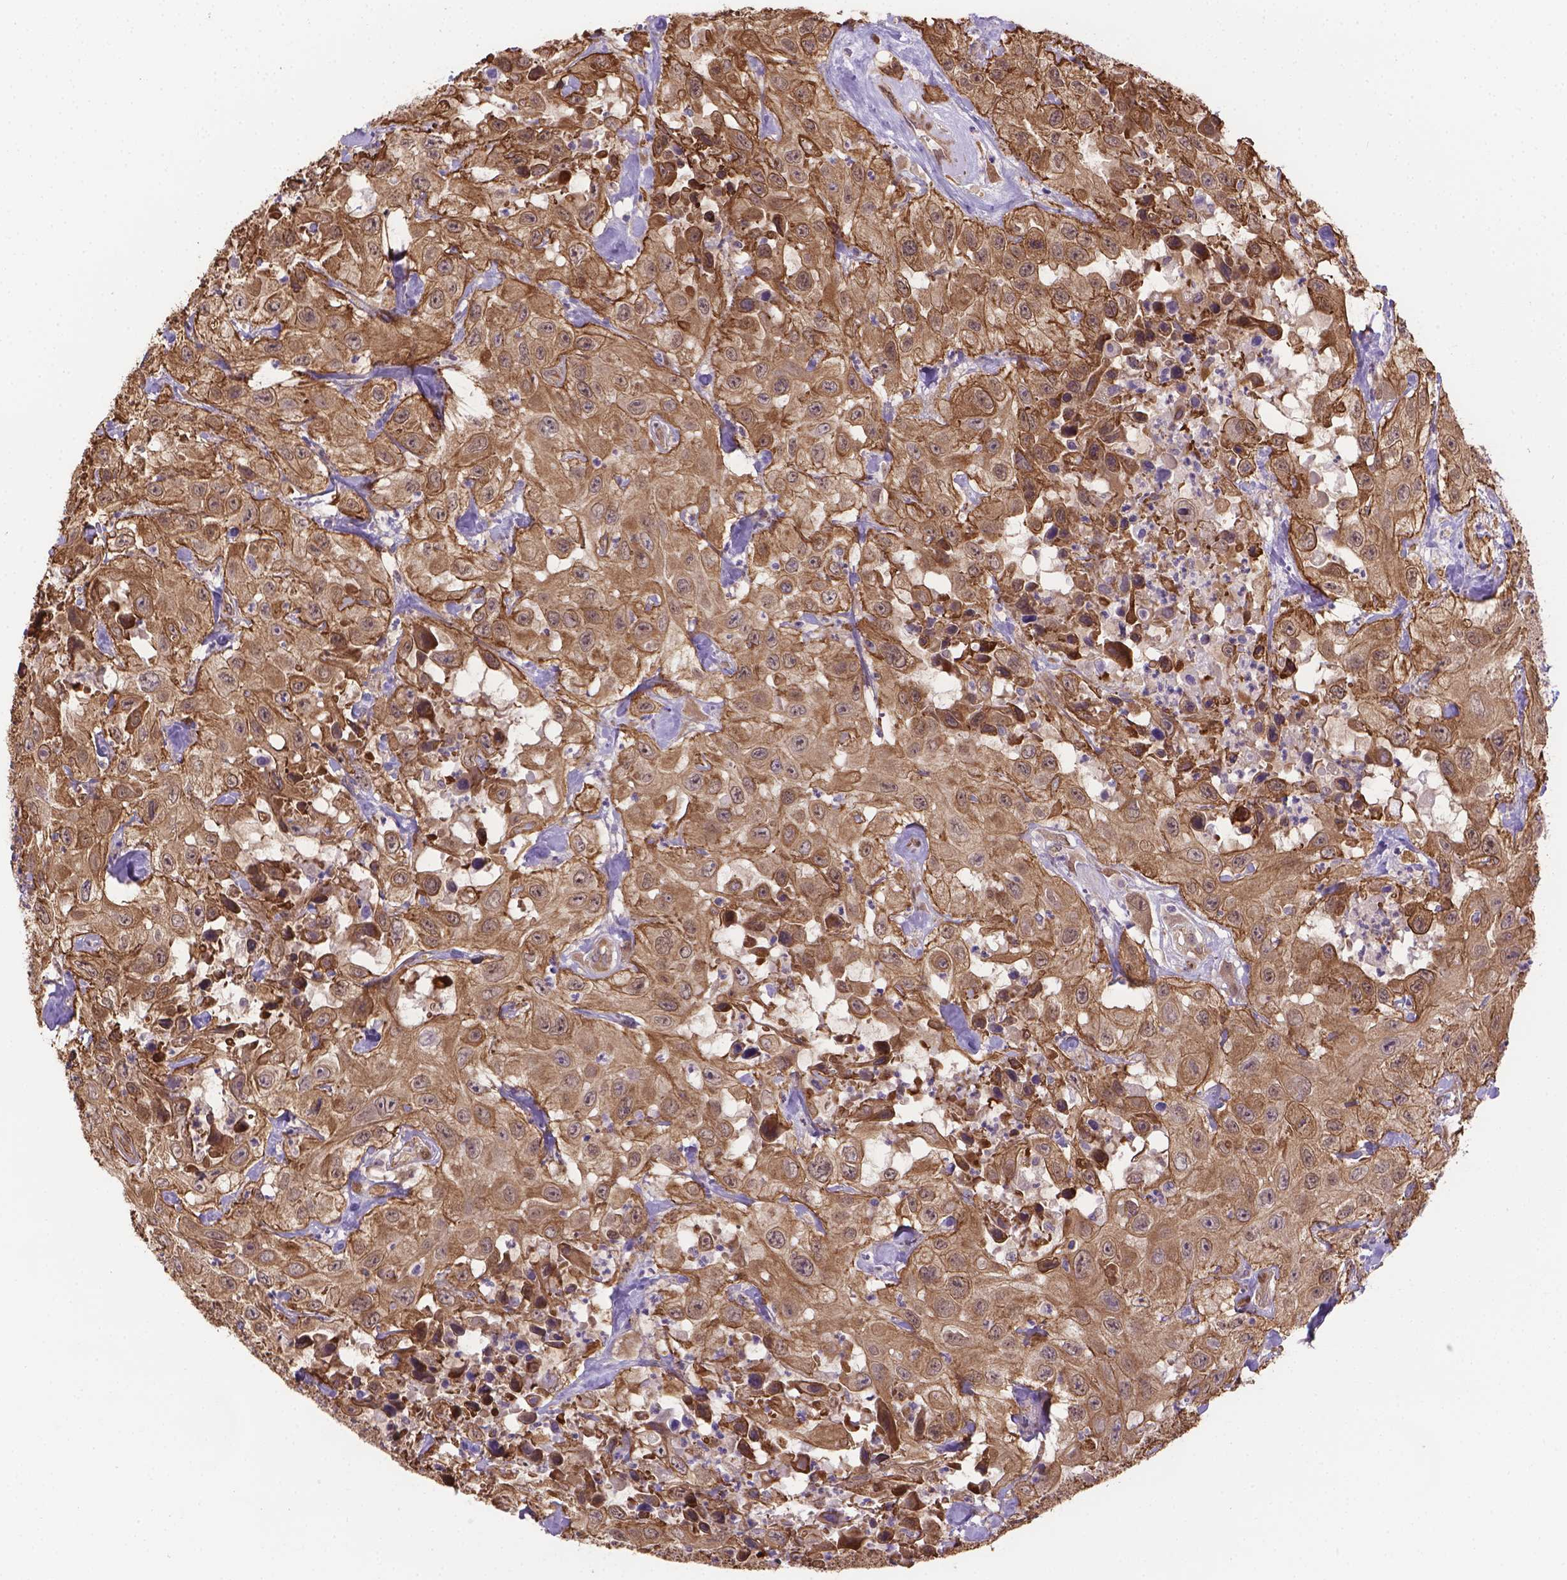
{"staining": {"intensity": "moderate", "quantity": ">75%", "location": "cytoplasmic/membranous"}, "tissue": "urothelial cancer", "cell_type": "Tumor cells", "image_type": "cancer", "snomed": [{"axis": "morphology", "description": "Urothelial carcinoma, High grade"}, {"axis": "topography", "description": "Urinary bladder"}], "caption": "The photomicrograph displays staining of high-grade urothelial carcinoma, revealing moderate cytoplasmic/membranous protein expression (brown color) within tumor cells.", "gene": "YAP1", "patient": {"sex": "male", "age": 79}}